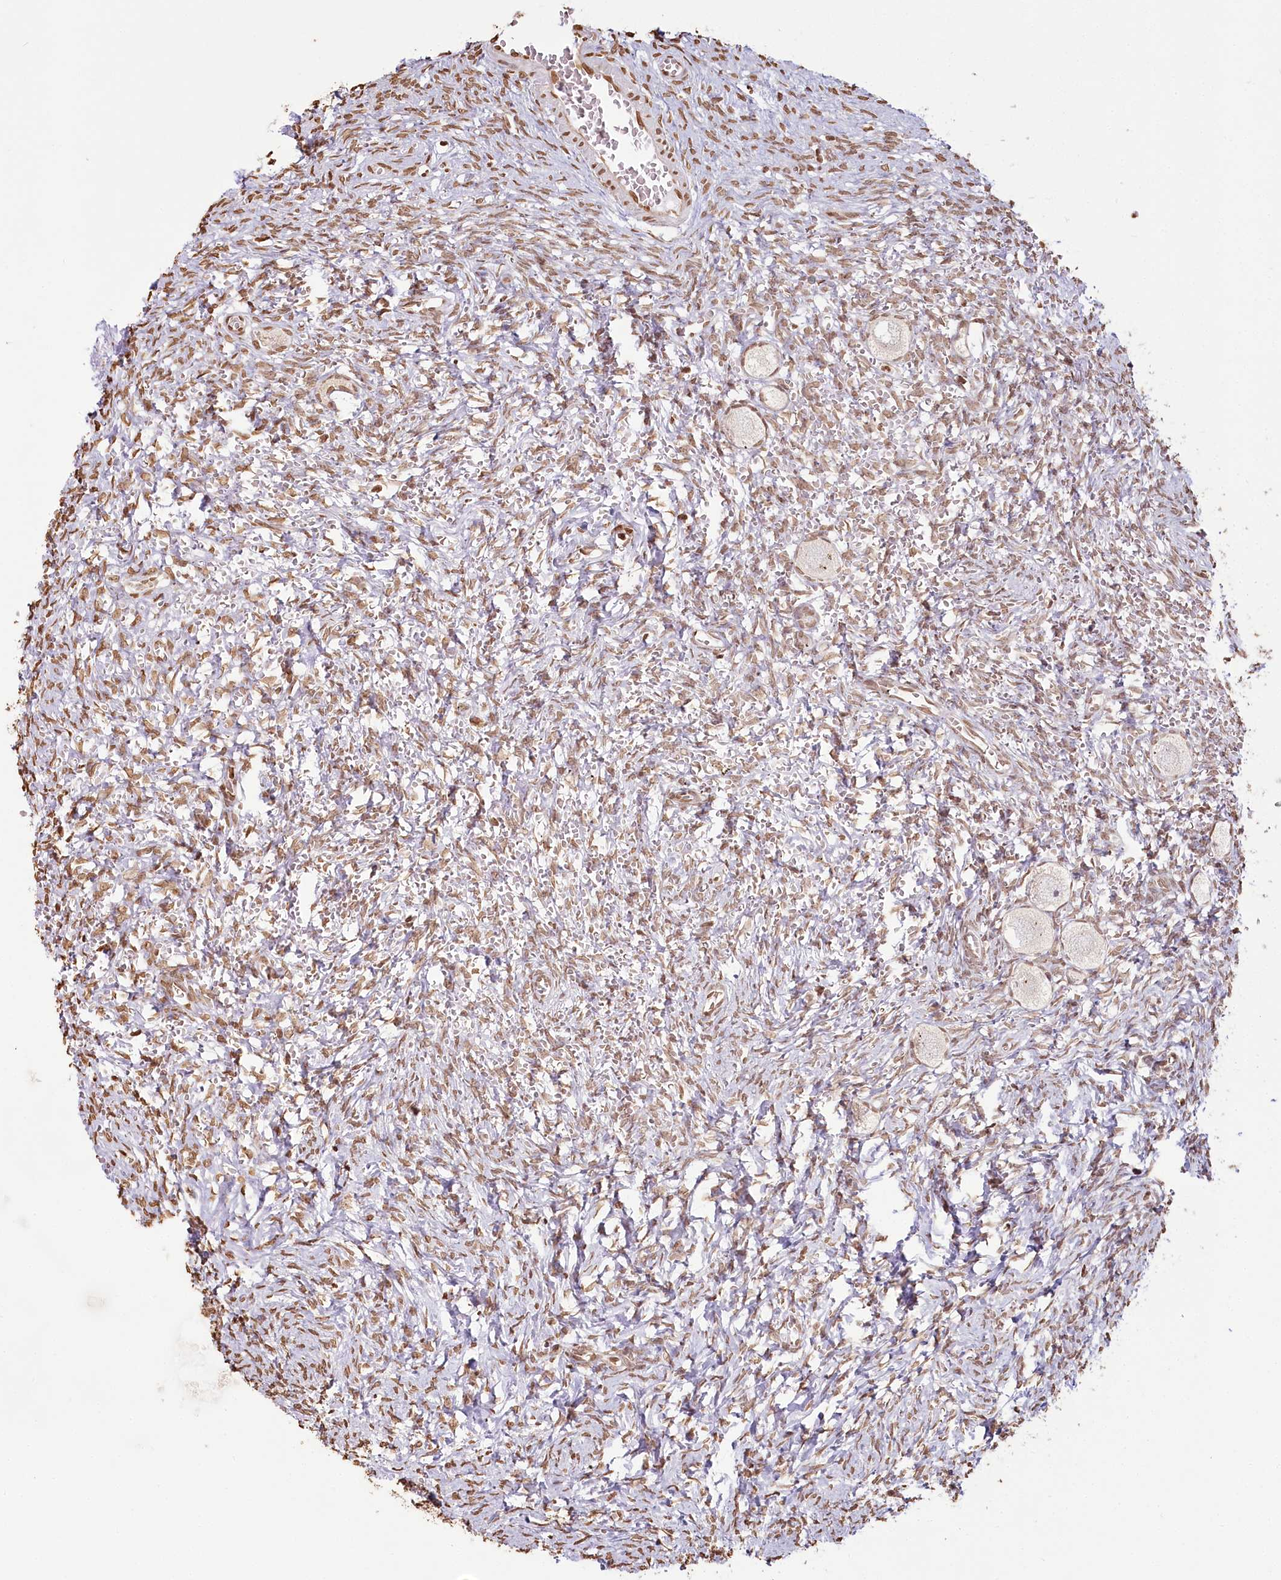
{"staining": {"intensity": "weak", "quantity": ">75%", "location": "nuclear"}, "tissue": "ovary", "cell_type": "Follicle cells", "image_type": "normal", "snomed": [{"axis": "morphology", "description": "Normal tissue, NOS"}, {"axis": "topography", "description": "Ovary"}], "caption": "Brown immunohistochemical staining in normal human ovary shows weak nuclear staining in approximately >75% of follicle cells. Immunohistochemistry stains the protein in brown and the nuclei are stained blue.", "gene": "FAM13A", "patient": {"sex": "female", "age": 27}}